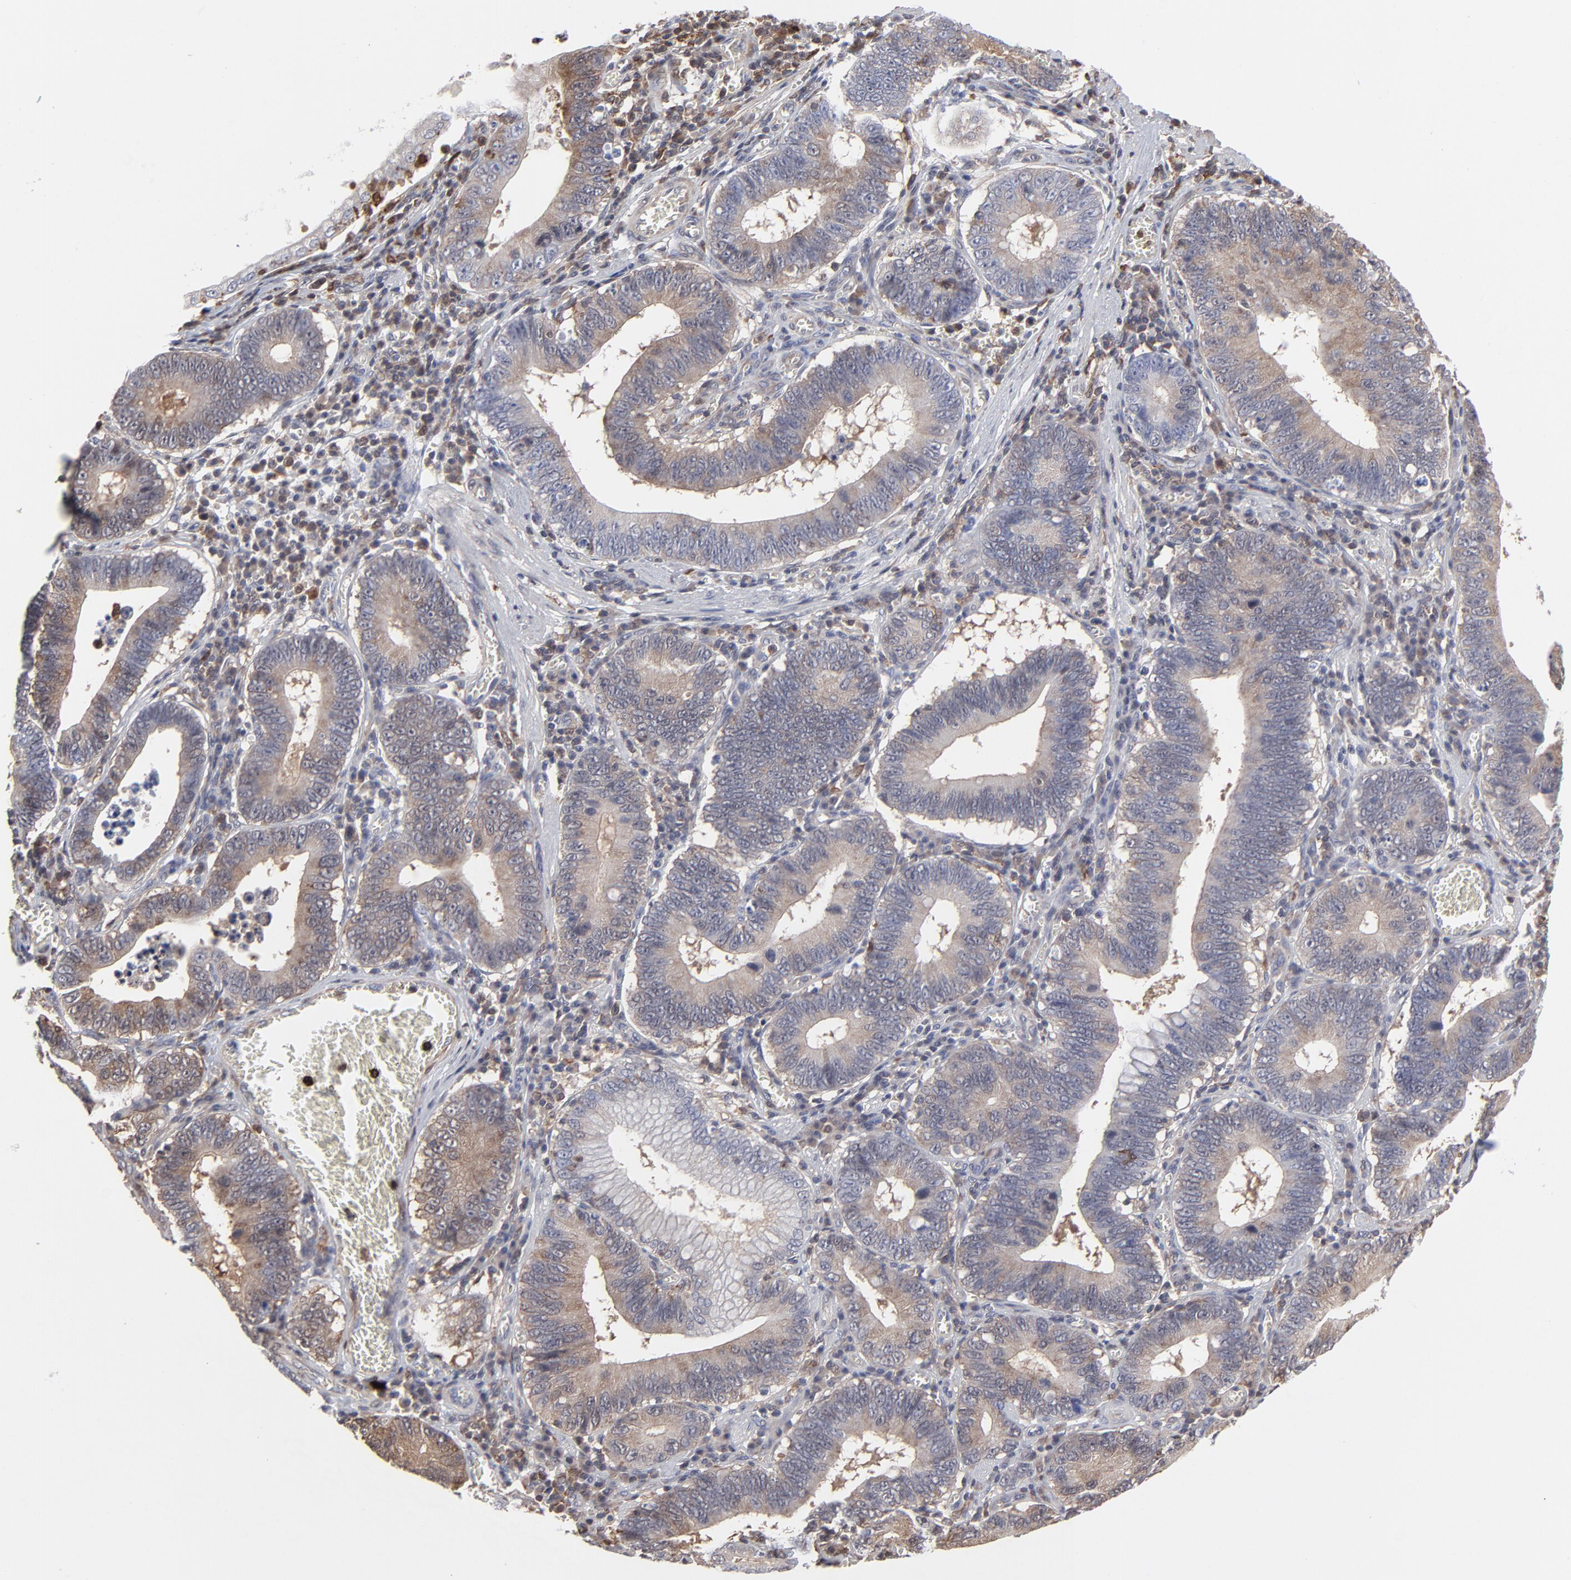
{"staining": {"intensity": "moderate", "quantity": ">75%", "location": "cytoplasmic/membranous"}, "tissue": "stomach cancer", "cell_type": "Tumor cells", "image_type": "cancer", "snomed": [{"axis": "morphology", "description": "Adenocarcinoma, NOS"}, {"axis": "topography", "description": "Stomach"}, {"axis": "topography", "description": "Gastric cardia"}], "caption": "Tumor cells display moderate cytoplasmic/membranous positivity in about >75% of cells in stomach adenocarcinoma. The staining was performed using DAB (3,3'-diaminobenzidine) to visualize the protein expression in brown, while the nuclei were stained in blue with hematoxylin (Magnification: 20x).", "gene": "MAP2K1", "patient": {"sex": "male", "age": 59}}